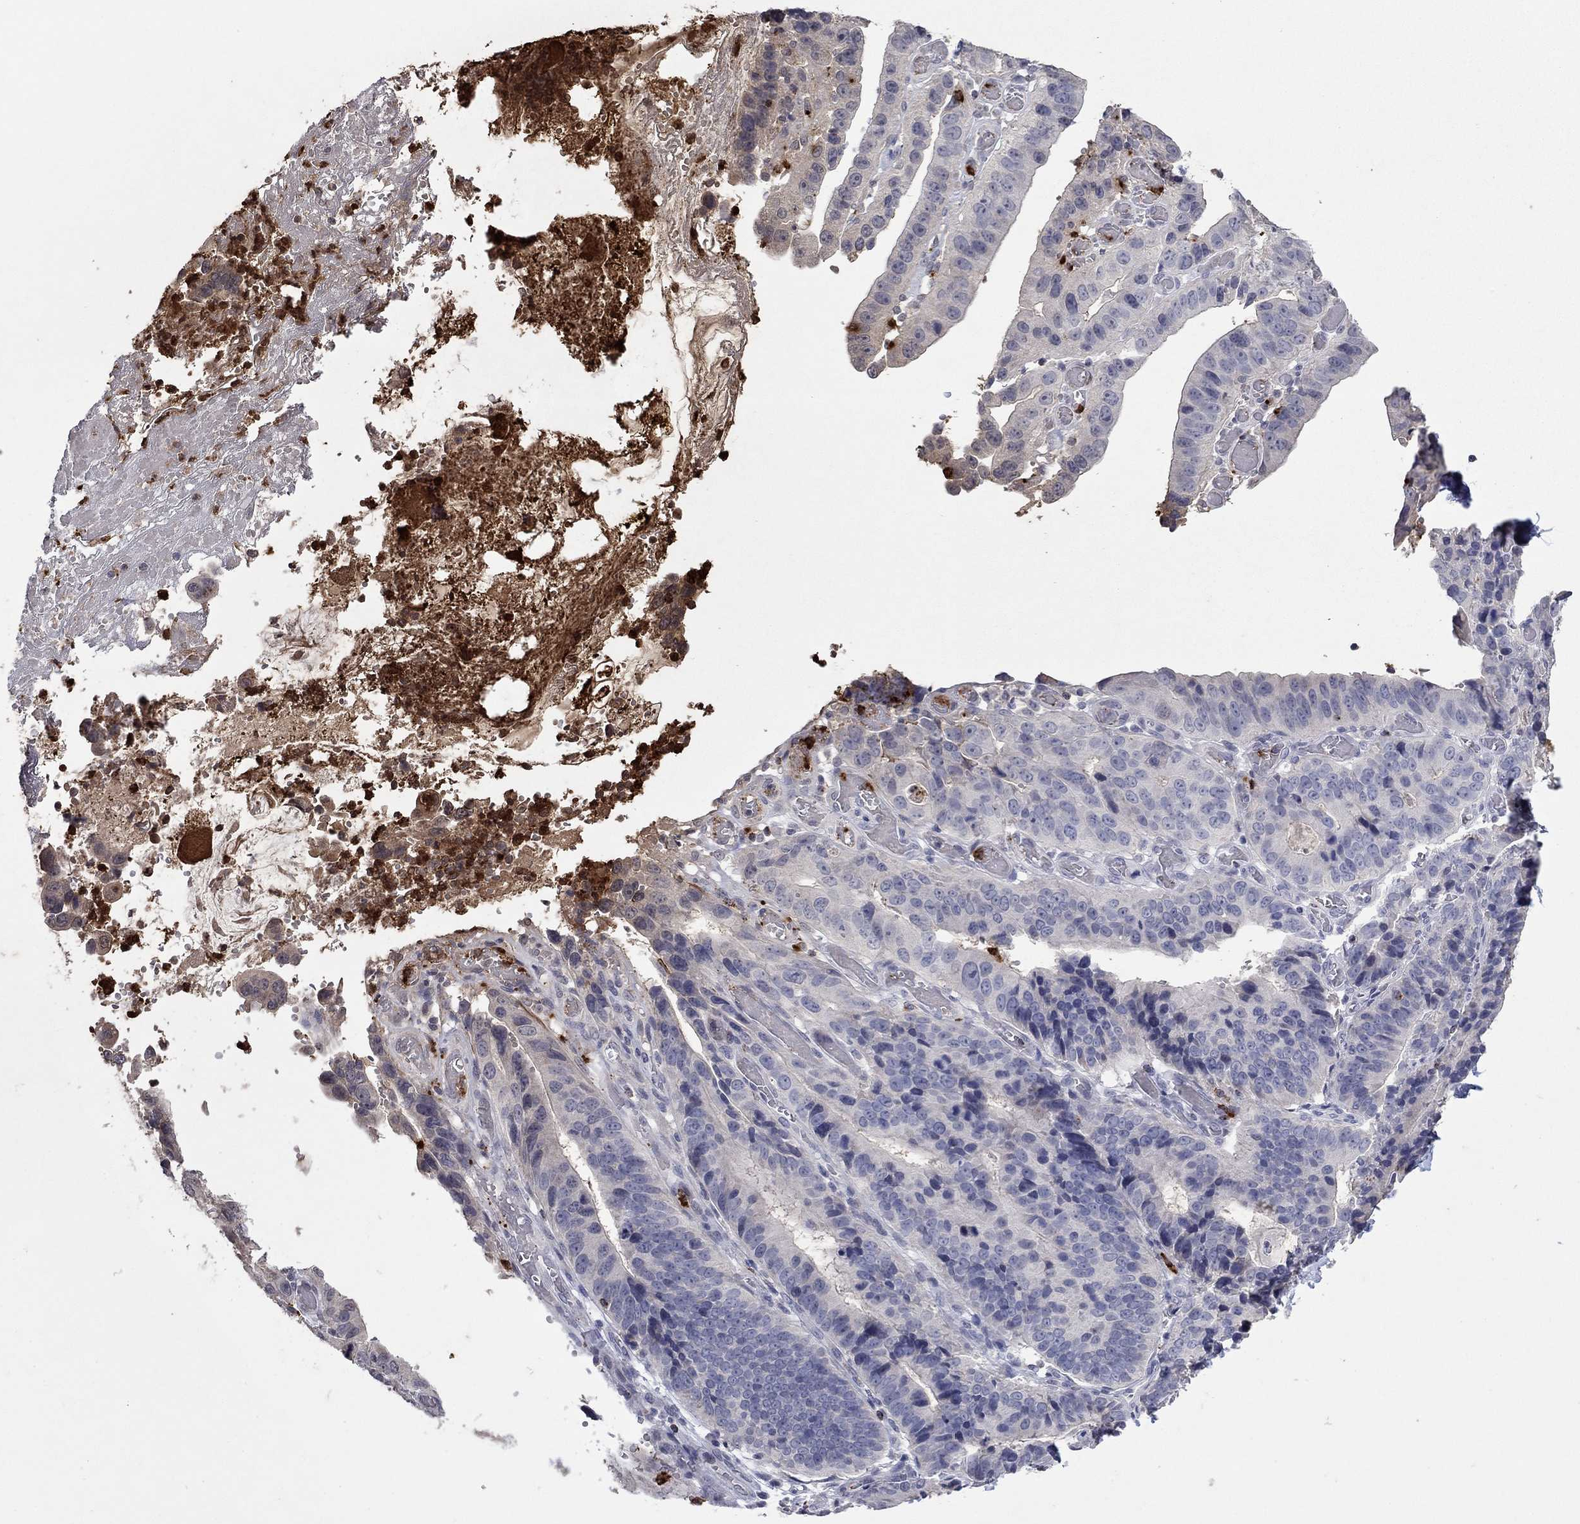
{"staining": {"intensity": "negative", "quantity": "none", "location": "none"}, "tissue": "stomach cancer", "cell_type": "Tumor cells", "image_type": "cancer", "snomed": [{"axis": "morphology", "description": "Adenocarcinoma, NOS"}, {"axis": "topography", "description": "Stomach"}], "caption": "Immunohistochemistry (IHC) image of adenocarcinoma (stomach) stained for a protein (brown), which displays no positivity in tumor cells.", "gene": "CCL5", "patient": {"sex": "male", "age": 84}}